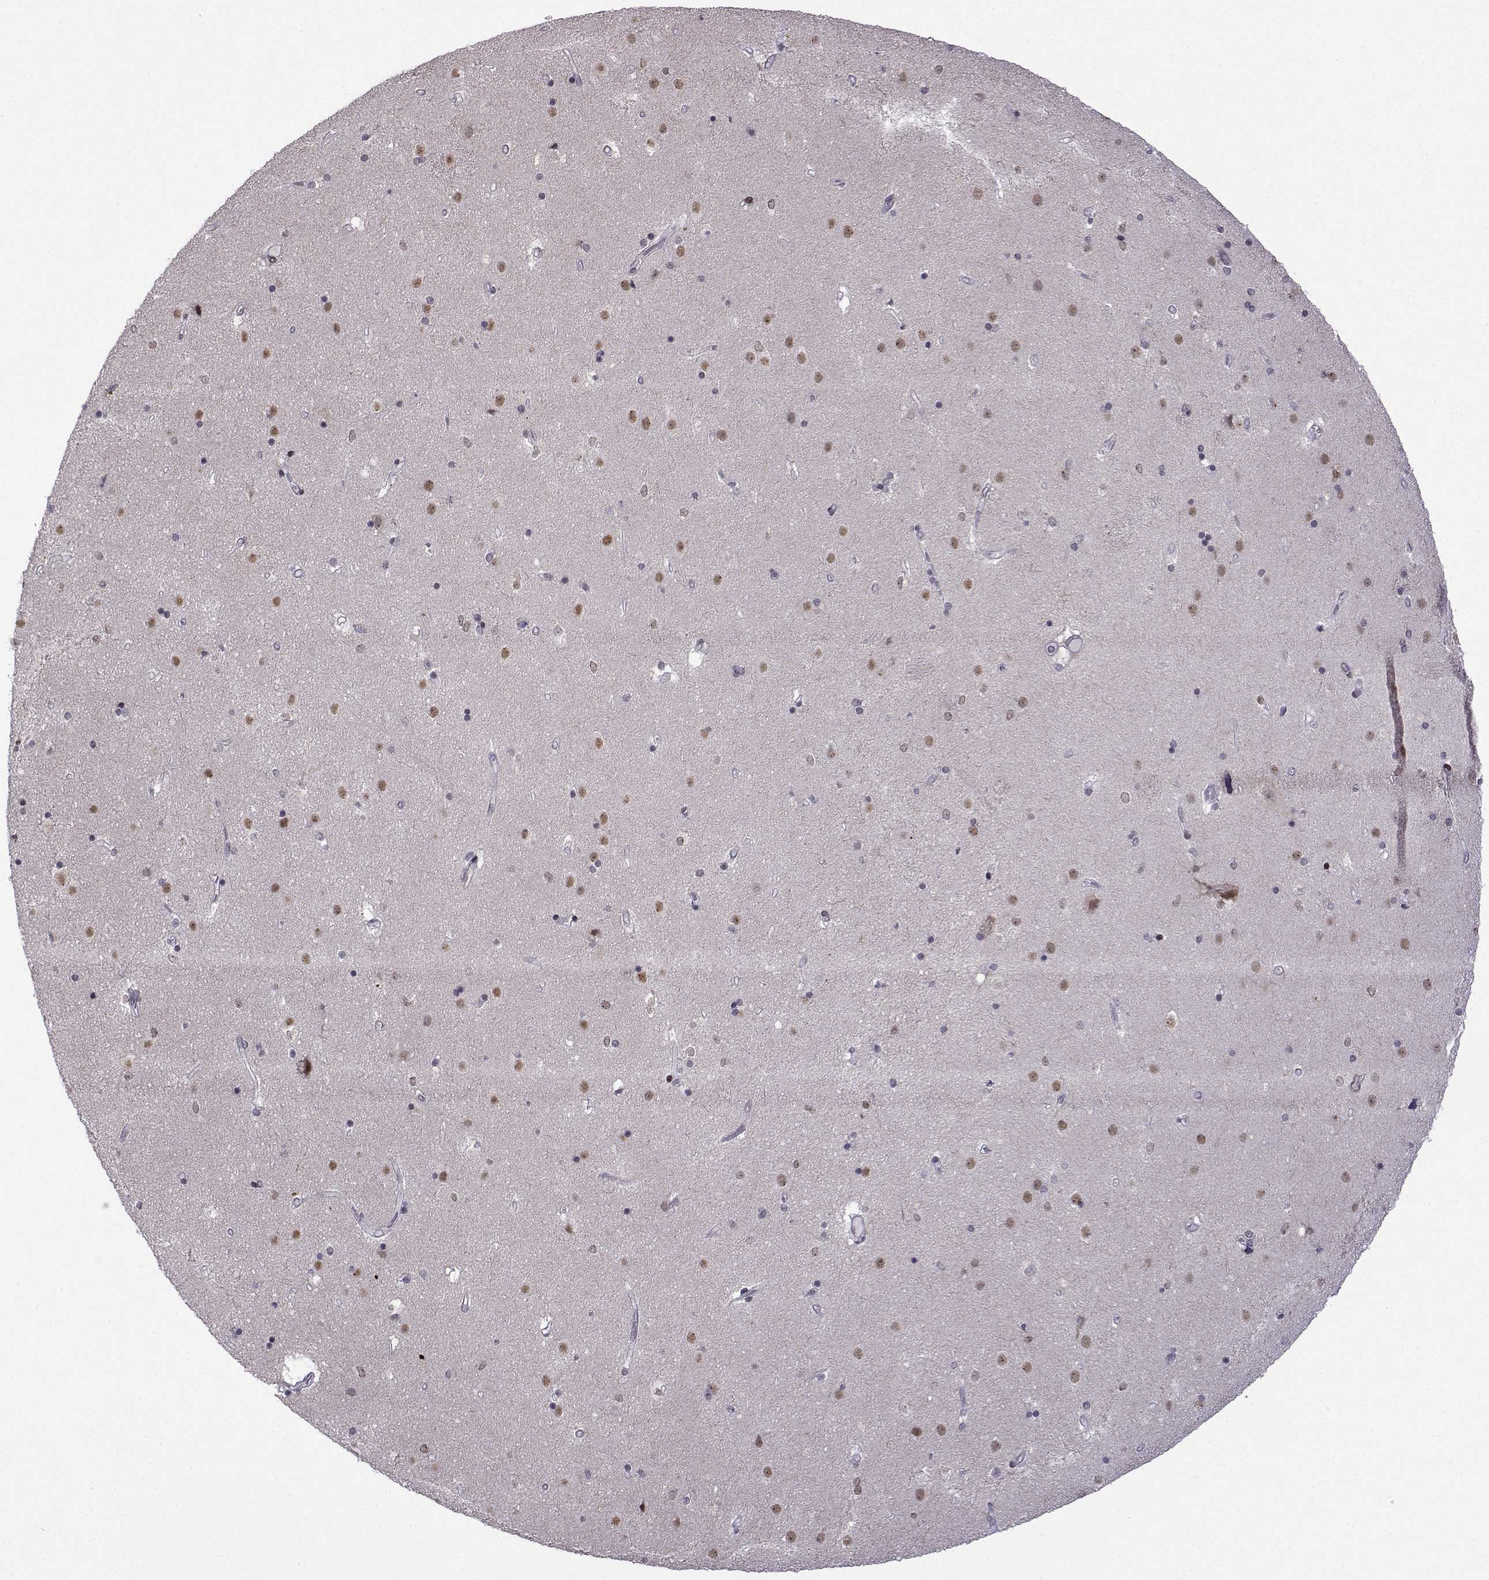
{"staining": {"intensity": "negative", "quantity": "none", "location": "none"}, "tissue": "caudate", "cell_type": "Glial cells", "image_type": "normal", "snomed": [{"axis": "morphology", "description": "Normal tissue, NOS"}, {"axis": "topography", "description": "Lateral ventricle wall"}], "caption": "Glial cells show no significant positivity in unremarkable caudate.", "gene": "FGF3", "patient": {"sex": "female", "age": 71}}